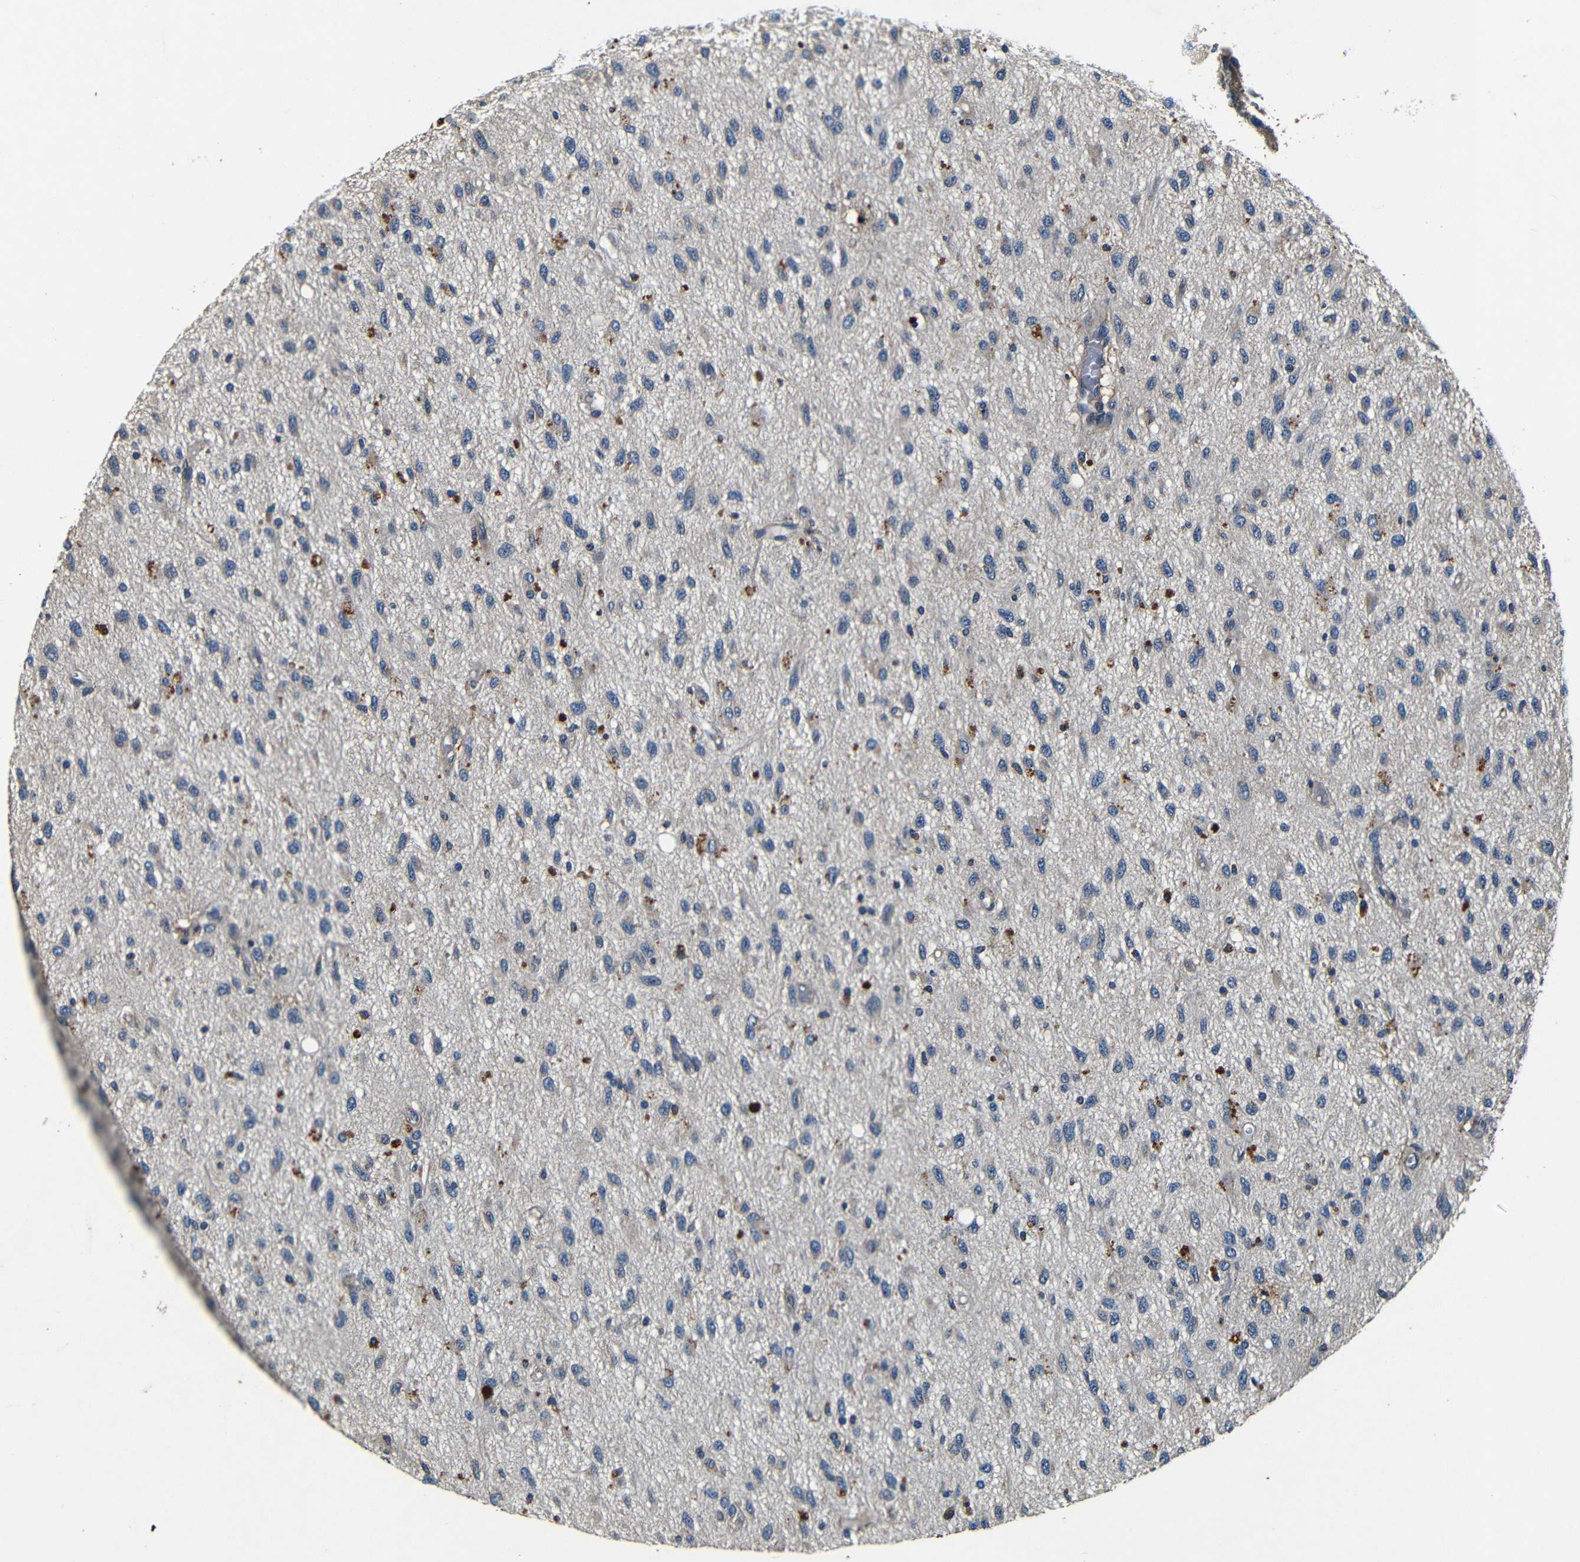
{"staining": {"intensity": "weak", "quantity": "<25%", "location": "cytoplasmic/membranous"}, "tissue": "glioma", "cell_type": "Tumor cells", "image_type": "cancer", "snomed": [{"axis": "morphology", "description": "Glioma, malignant, Low grade"}, {"axis": "topography", "description": "Brain"}], "caption": "IHC image of neoplastic tissue: human malignant glioma (low-grade) stained with DAB (3,3'-diaminobenzidine) demonstrates no significant protein positivity in tumor cells.", "gene": "MTX1", "patient": {"sex": "male", "age": 77}}